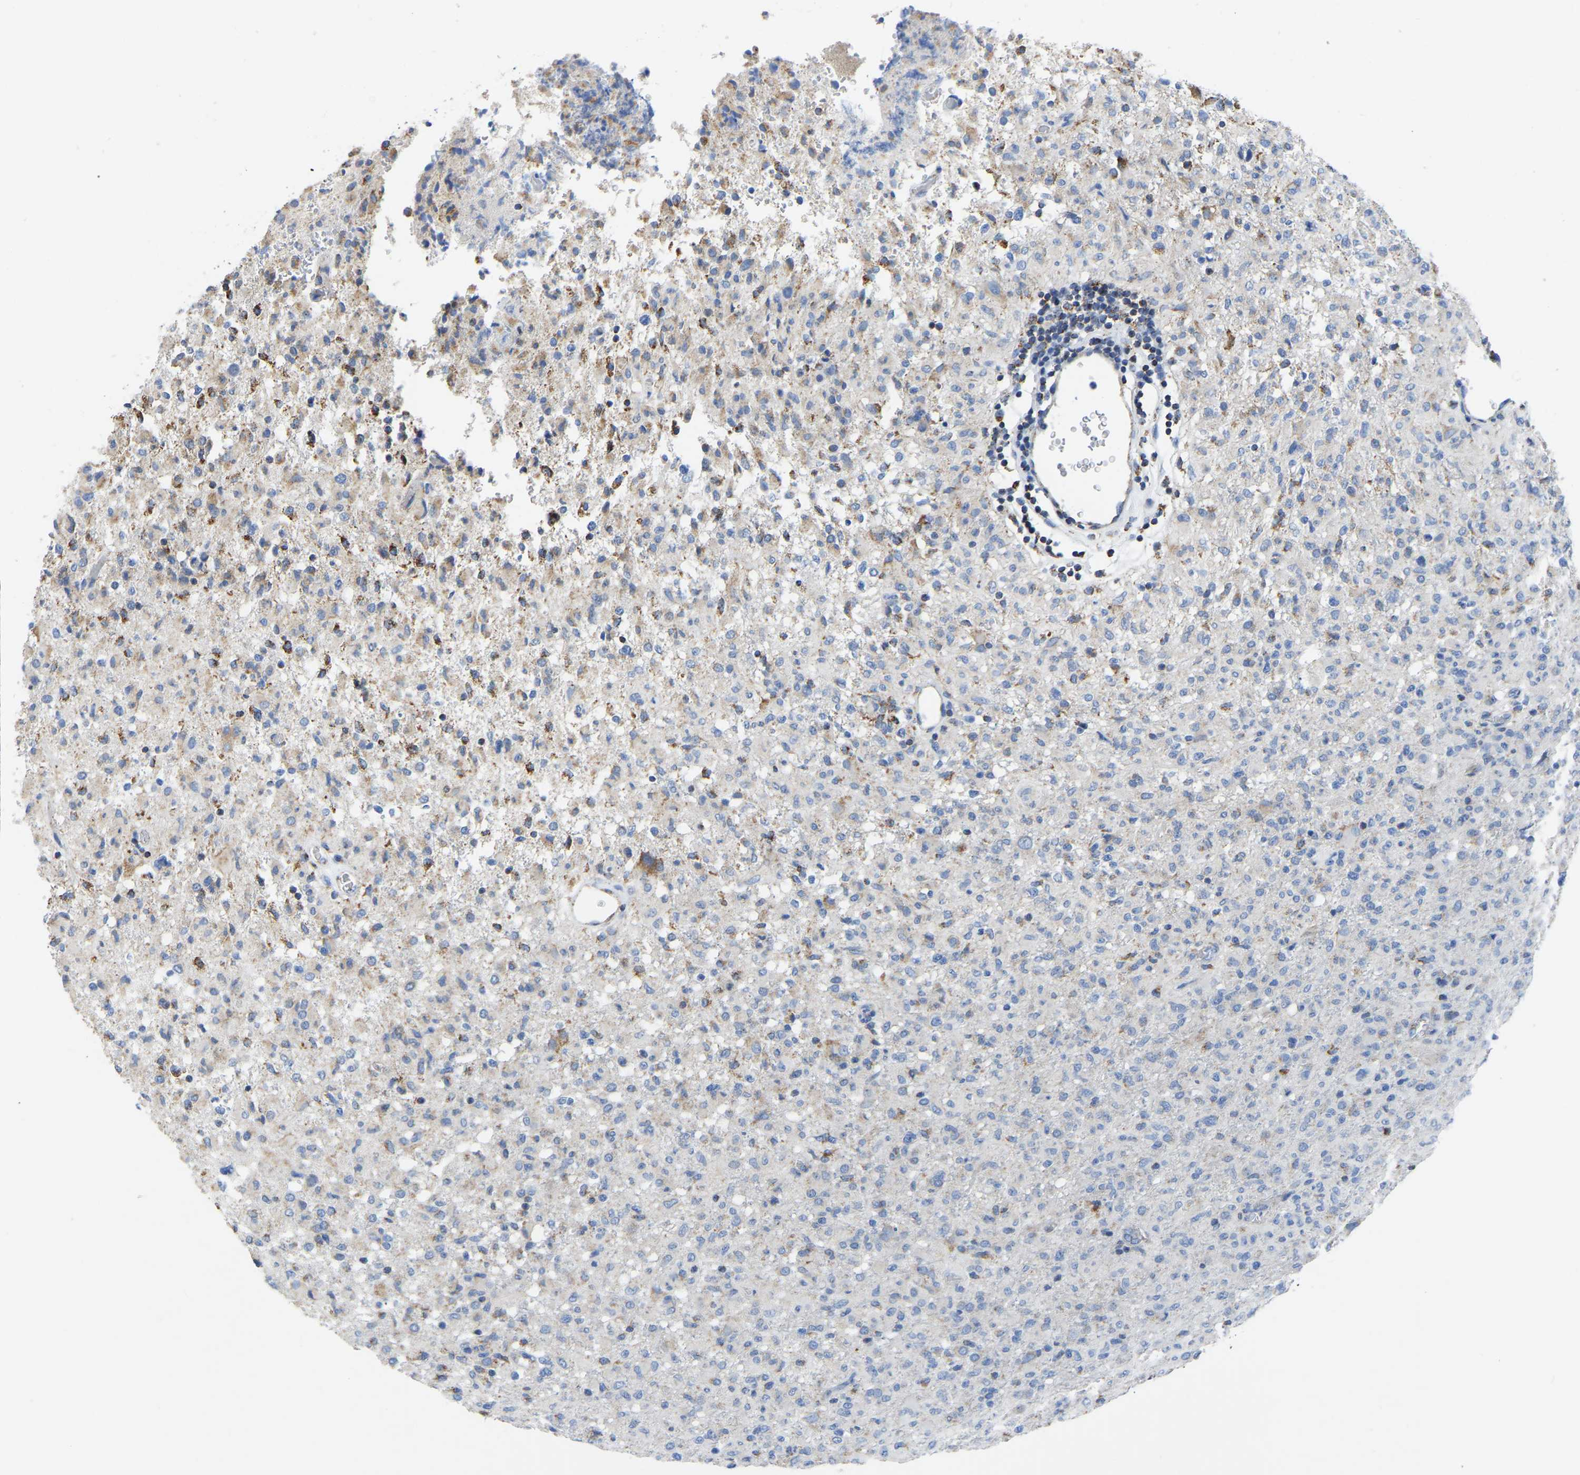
{"staining": {"intensity": "negative", "quantity": "none", "location": "none"}, "tissue": "glioma", "cell_type": "Tumor cells", "image_type": "cancer", "snomed": [{"axis": "morphology", "description": "Glioma, malignant, High grade"}, {"axis": "topography", "description": "Brain"}], "caption": "An image of glioma stained for a protein shows no brown staining in tumor cells.", "gene": "ETFA", "patient": {"sex": "female", "age": 57}}